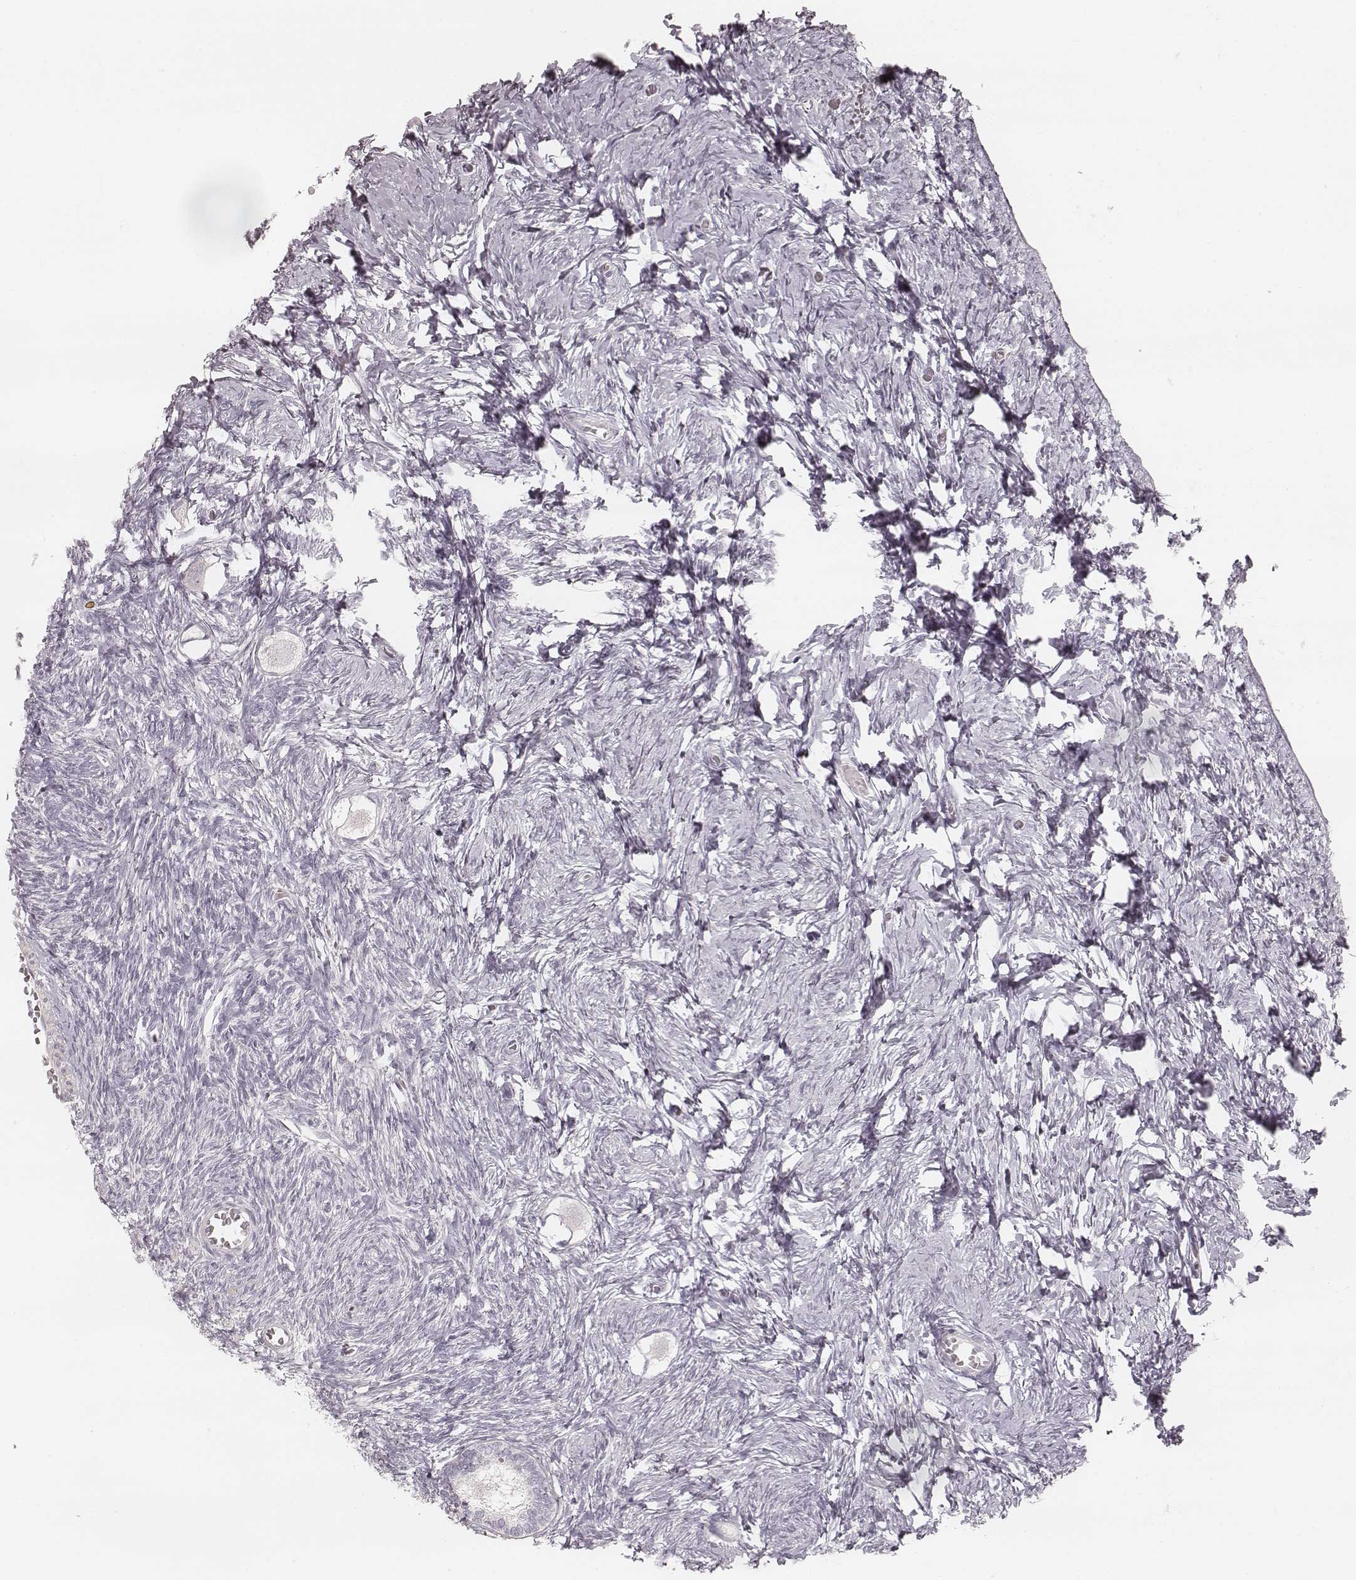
{"staining": {"intensity": "negative", "quantity": "none", "location": "none"}, "tissue": "ovary", "cell_type": "Follicle cells", "image_type": "normal", "snomed": [{"axis": "morphology", "description": "Normal tissue, NOS"}, {"axis": "topography", "description": "Ovary"}], "caption": "IHC of normal human ovary exhibits no expression in follicle cells. Nuclei are stained in blue.", "gene": "SPATA24", "patient": {"sex": "female", "age": 27}}